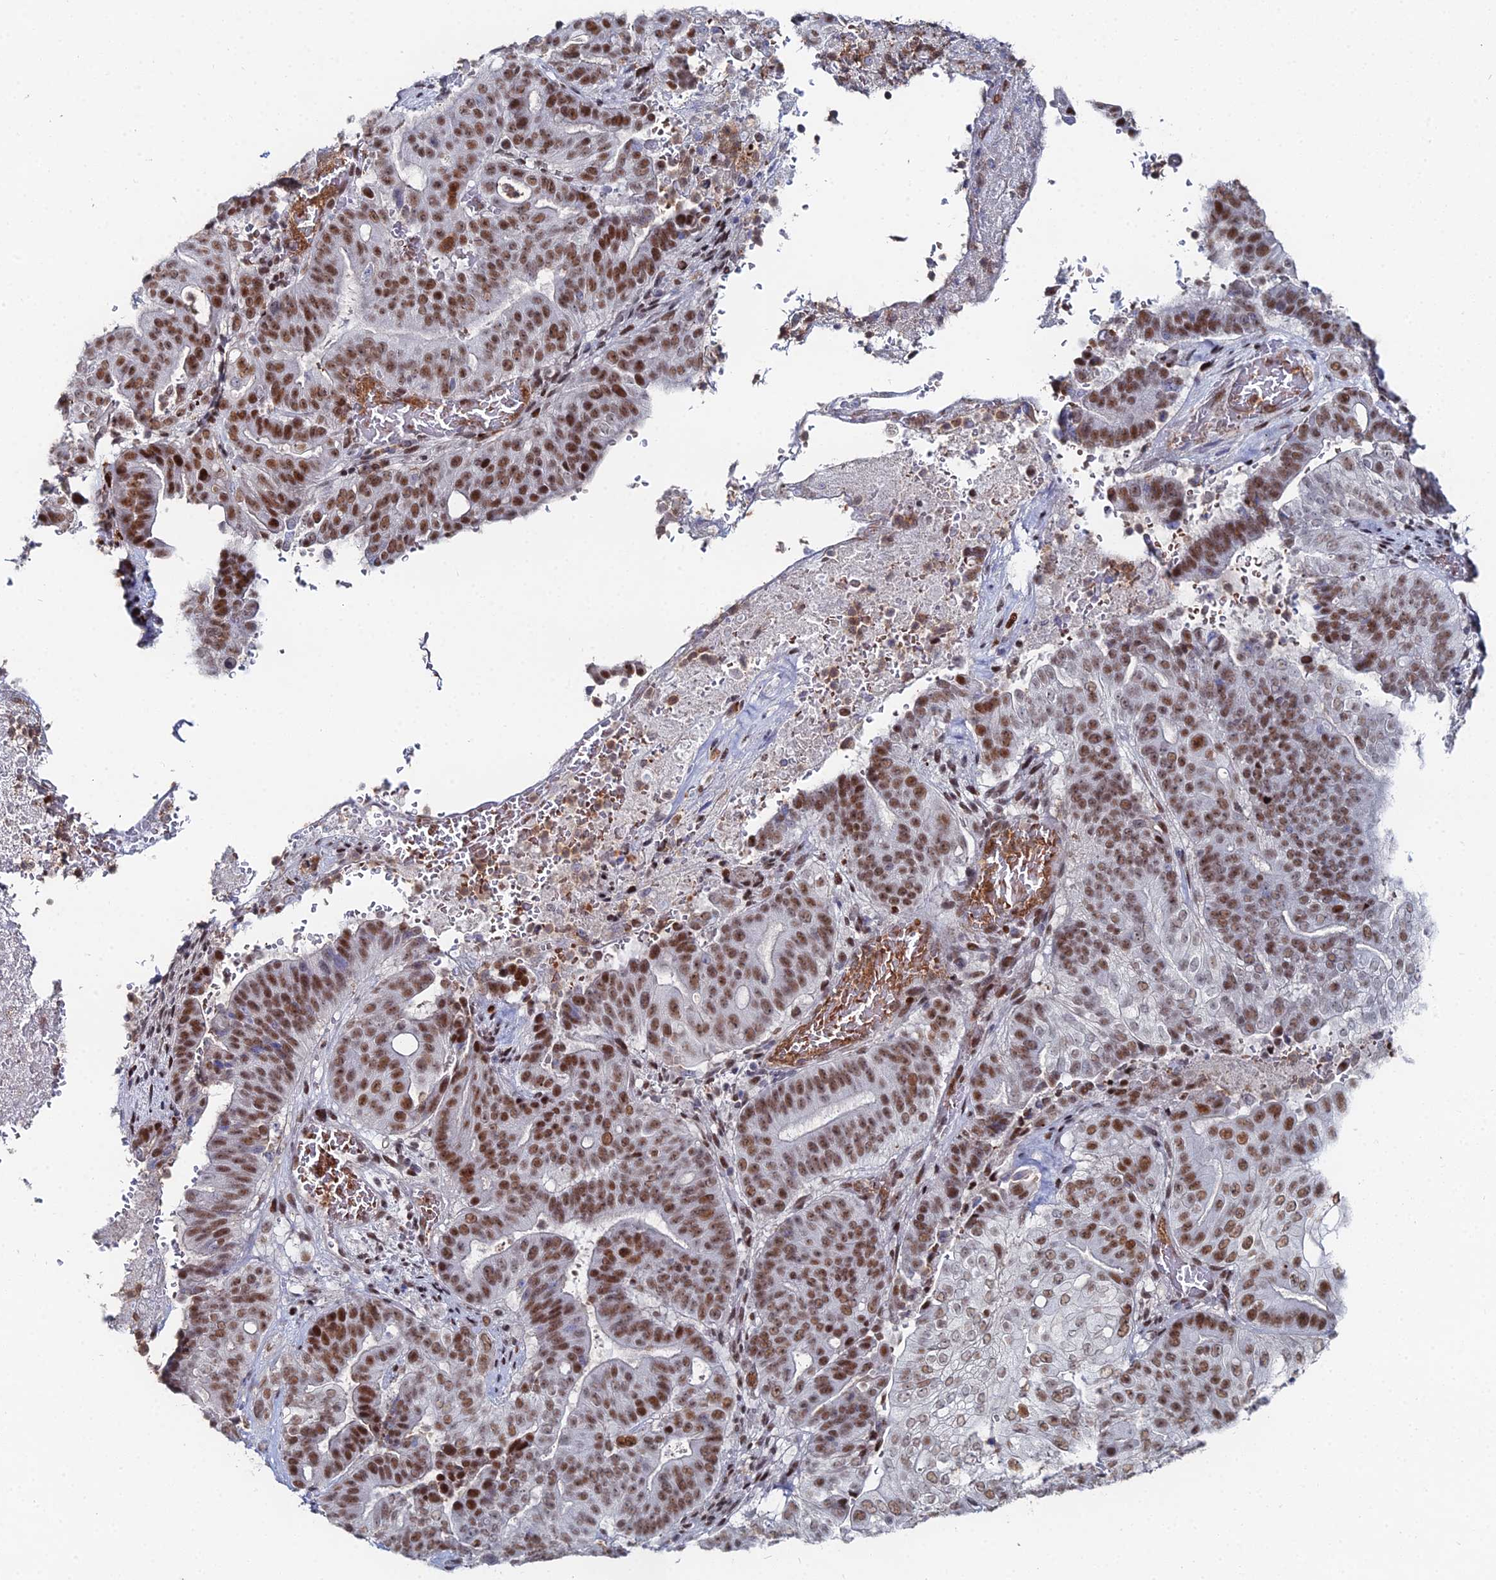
{"staining": {"intensity": "moderate", "quantity": ">75%", "location": "nuclear"}, "tissue": "pancreatic cancer", "cell_type": "Tumor cells", "image_type": "cancer", "snomed": [{"axis": "morphology", "description": "Adenocarcinoma, NOS"}, {"axis": "topography", "description": "Pancreas"}], "caption": "Protein staining of adenocarcinoma (pancreatic) tissue shows moderate nuclear expression in approximately >75% of tumor cells.", "gene": "GSC2", "patient": {"sex": "female", "age": 77}}